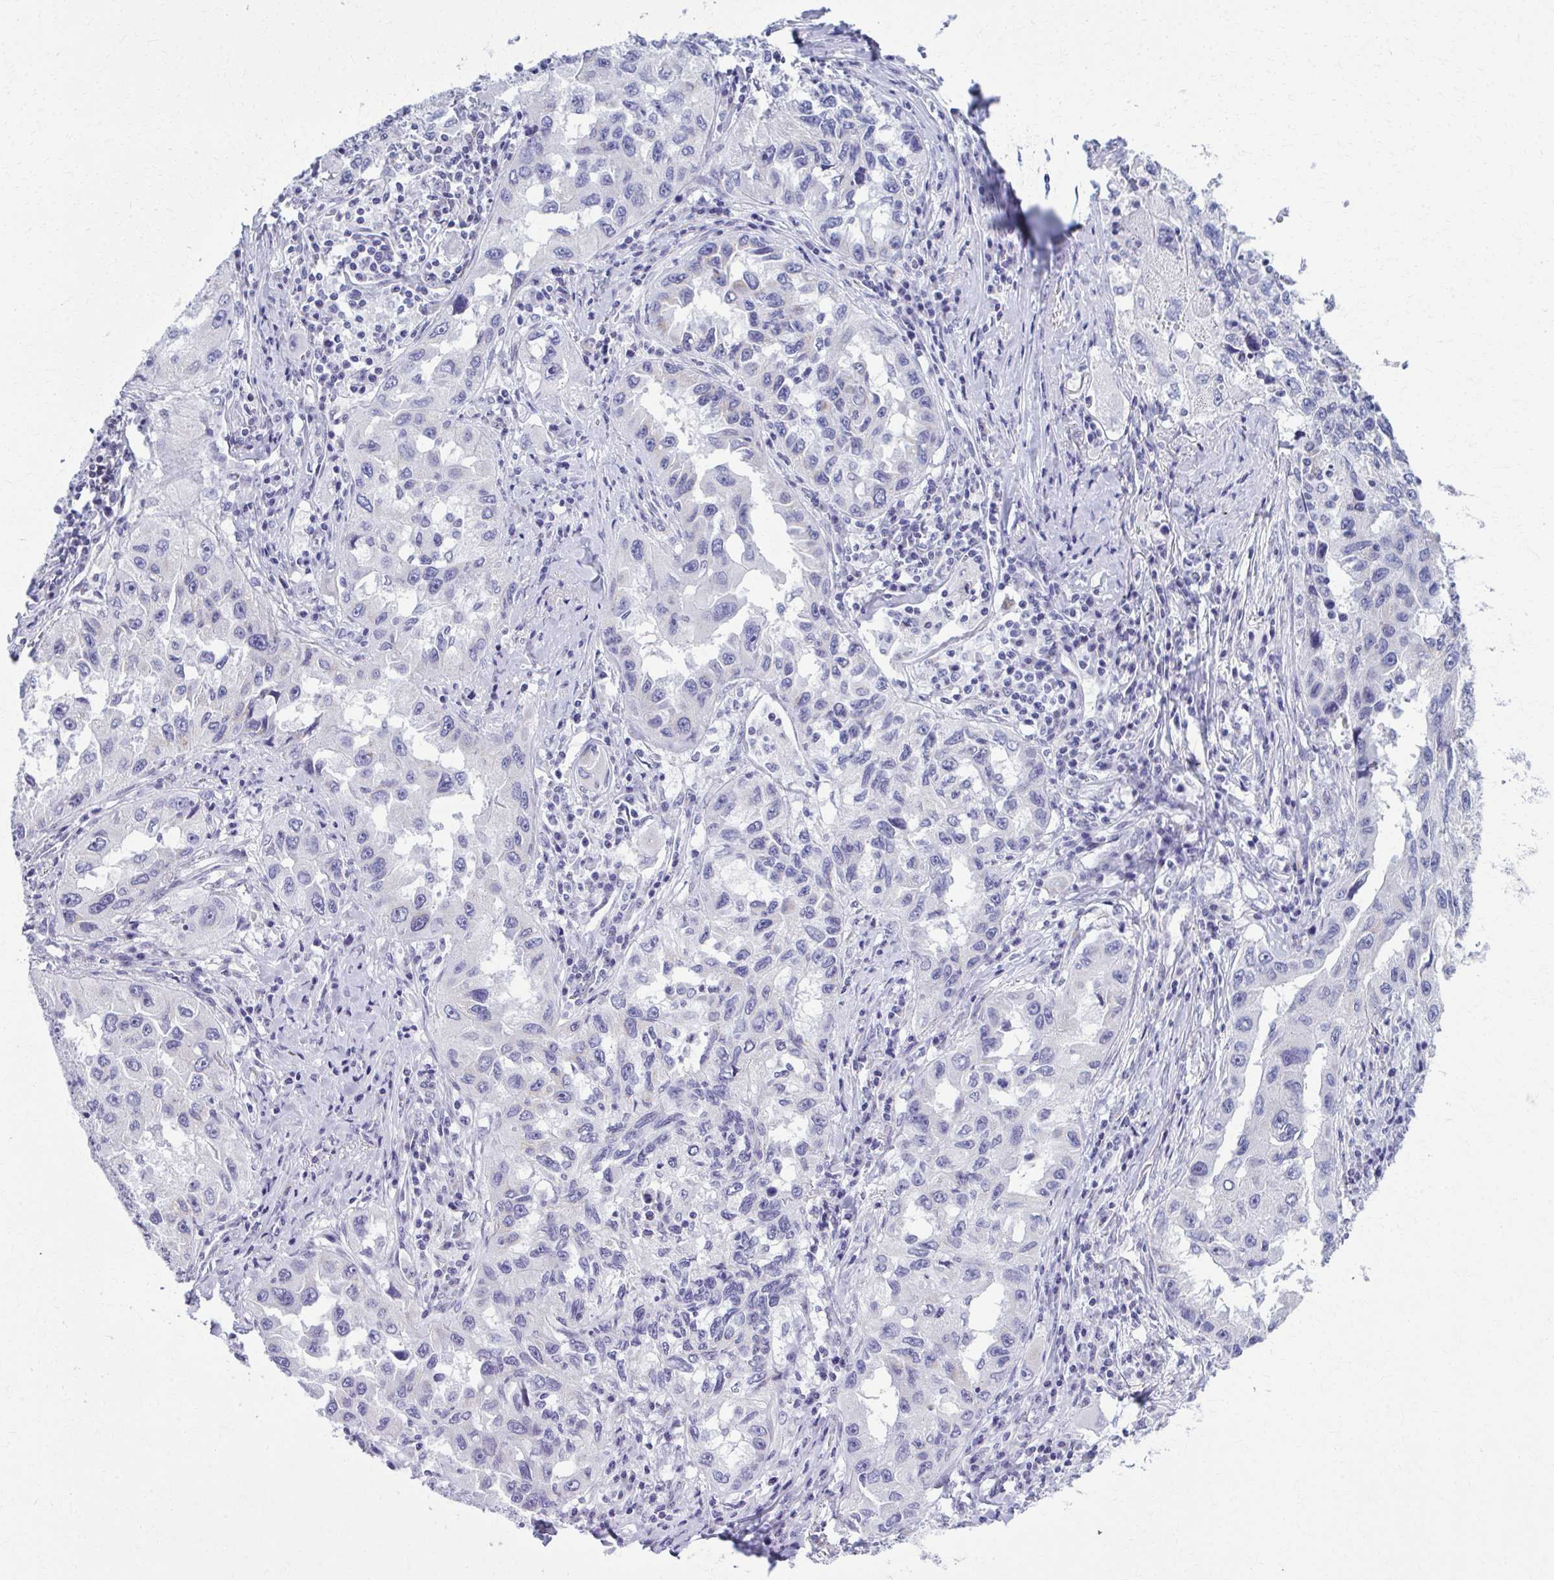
{"staining": {"intensity": "negative", "quantity": "none", "location": "none"}, "tissue": "lung cancer", "cell_type": "Tumor cells", "image_type": "cancer", "snomed": [{"axis": "morphology", "description": "Adenocarcinoma, NOS"}, {"axis": "topography", "description": "Lung"}], "caption": "A histopathology image of human lung cancer is negative for staining in tumor cells.", "gene": "SCLY", "patient": {"sex": "female", "age": 73}}